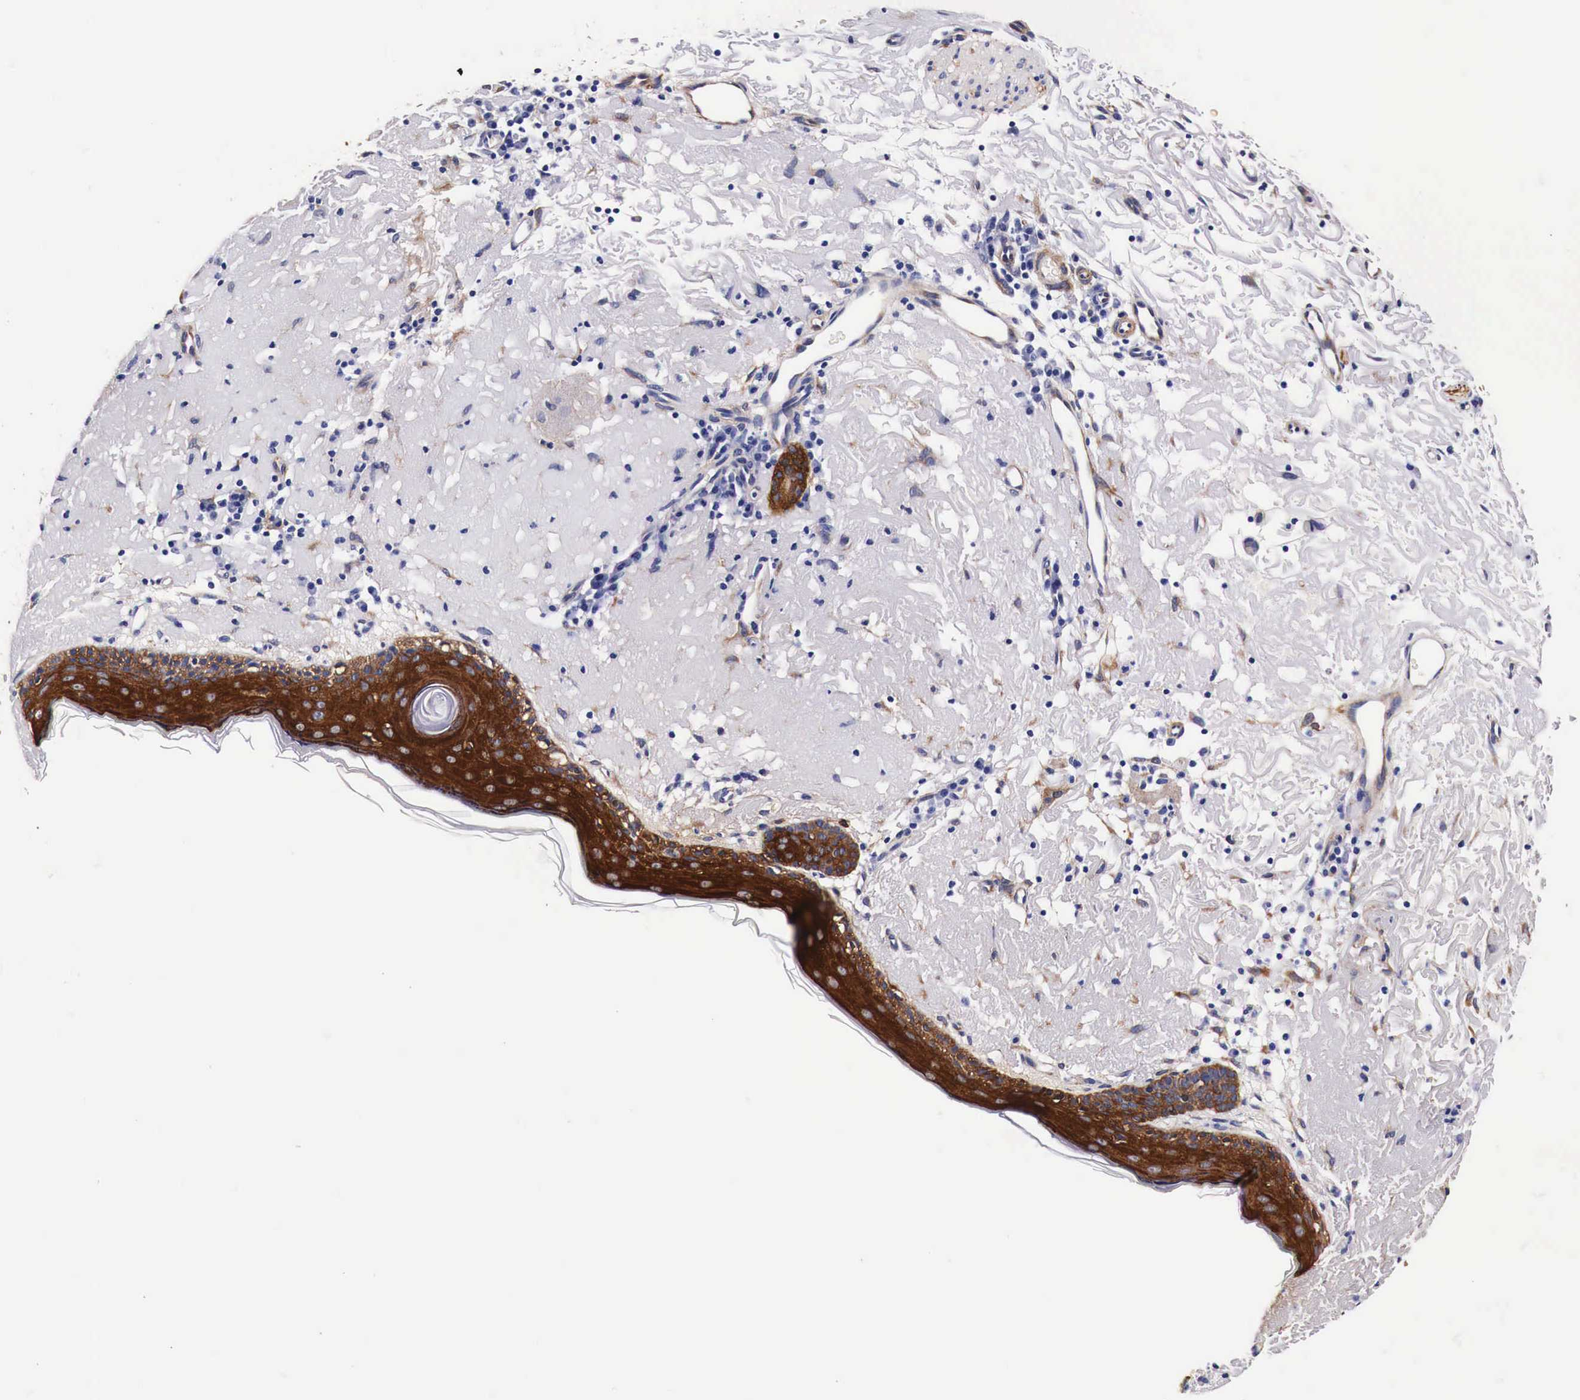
{"staining": {"intensity": "negative", "quantity": "none", "location": "none"}, "tissue": "skin", "cell_type": "Fibroblasts", "image_type": "normal", "snomed": [{"axis": "morphology", "description": "Normal tissue, NOS"}, {"axis": "topography", "description": "Skin"}], "caption": "This is an IHC histopathology image of normal human skin. There is no expression in fibroblasts.", "gene": "HSPB1", "patient": {"sex": "female", "age": 90}}